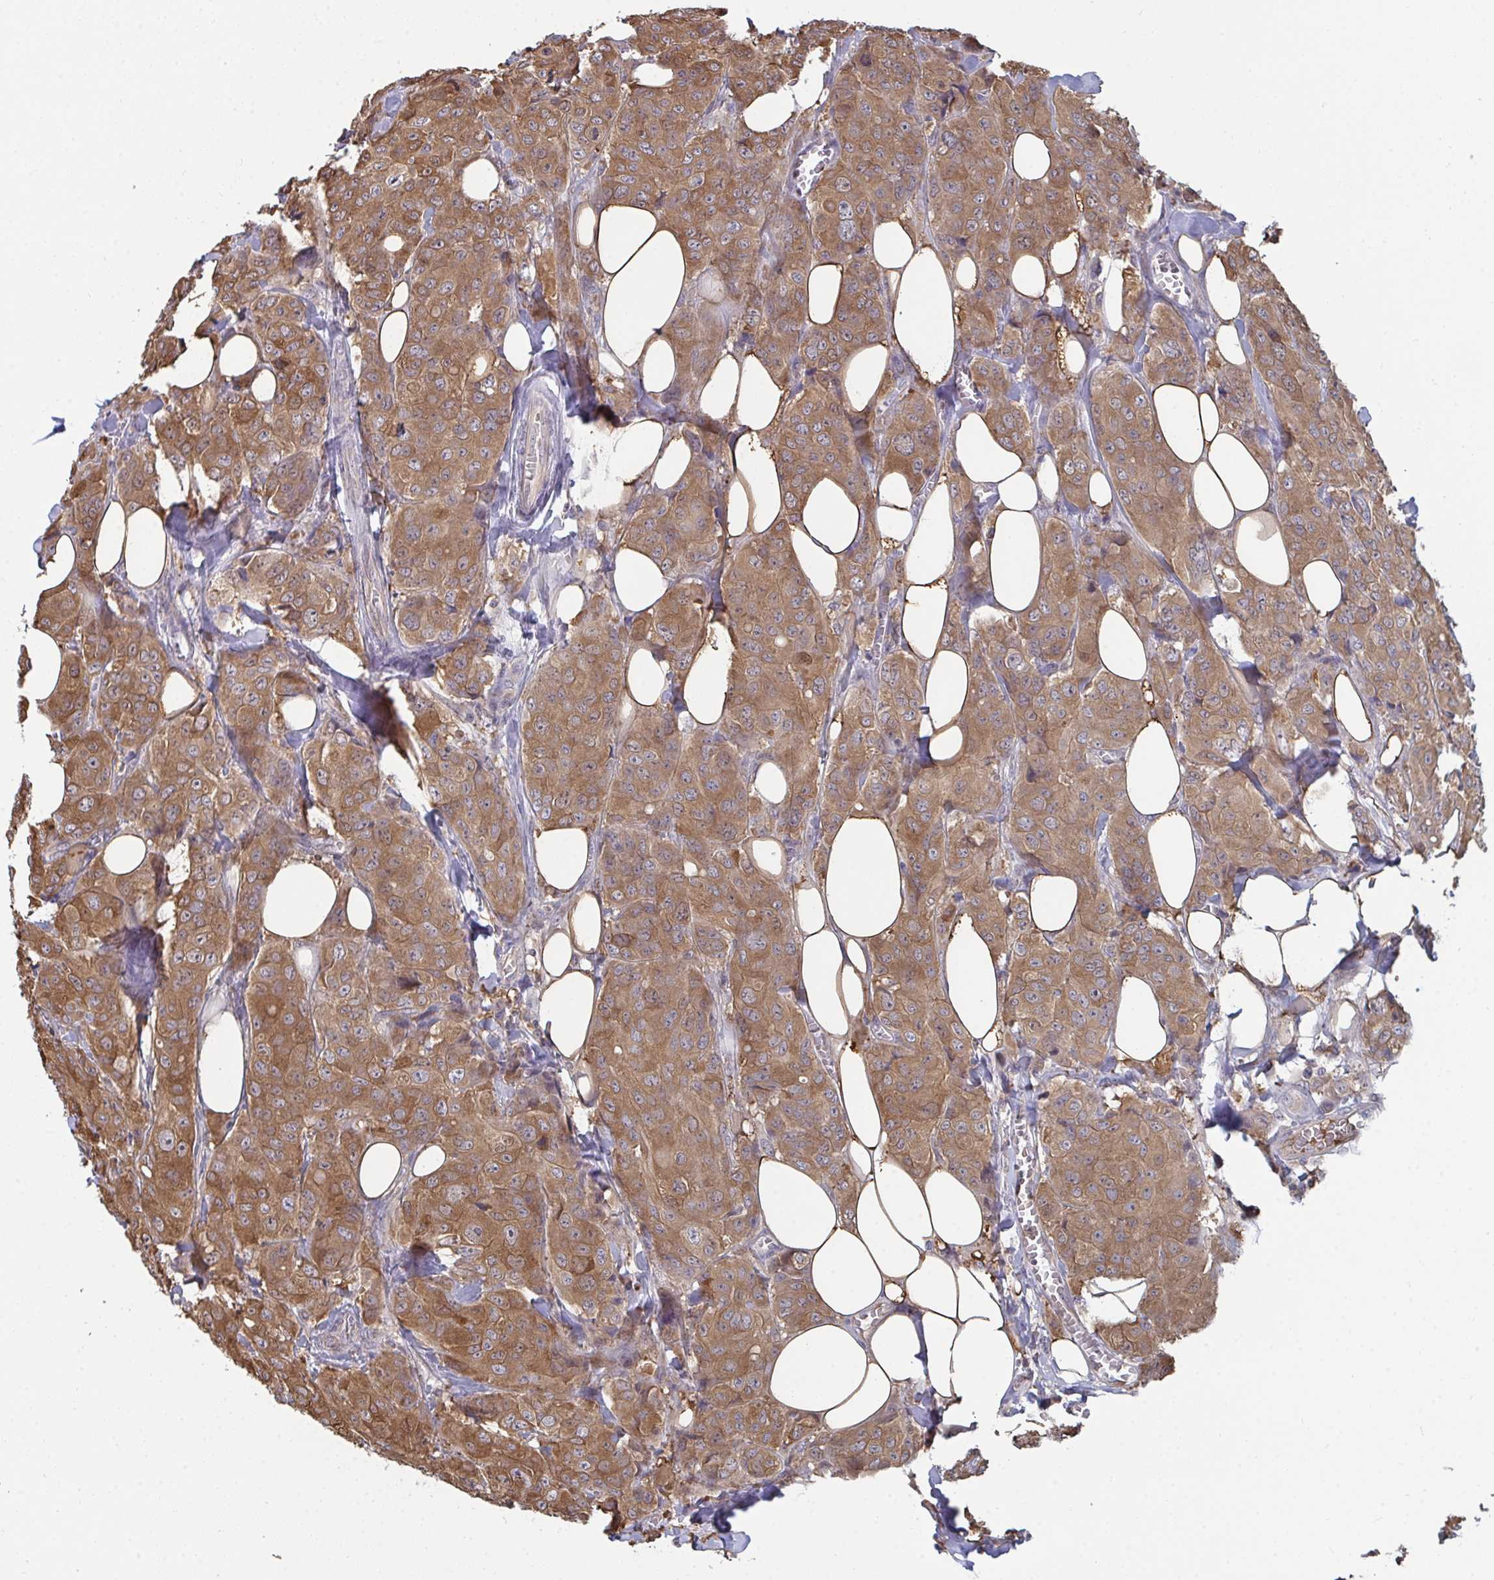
{"staining": {"intensity": "moderate", "quantity": ">75%", "location": "cytoplasmic/membranous"}, "tissue": "breast cancer", "cell_type": "Tumor cells", "image_type": "cancer", "snomed": [{"axis": "morphology", "description": "Duct carcinoma"}, {"axis": "topography", "description": "Breast"}], "caption": "Infiltrating ductal carcinoma (breast) was stained to show a protein in brown. There is medium levels of moderate cytoplasmic/membranous staining in approximately >75% of tumor cells.", "gene": "TTC9C", "patient": {"sex": "female", "age": 43}}